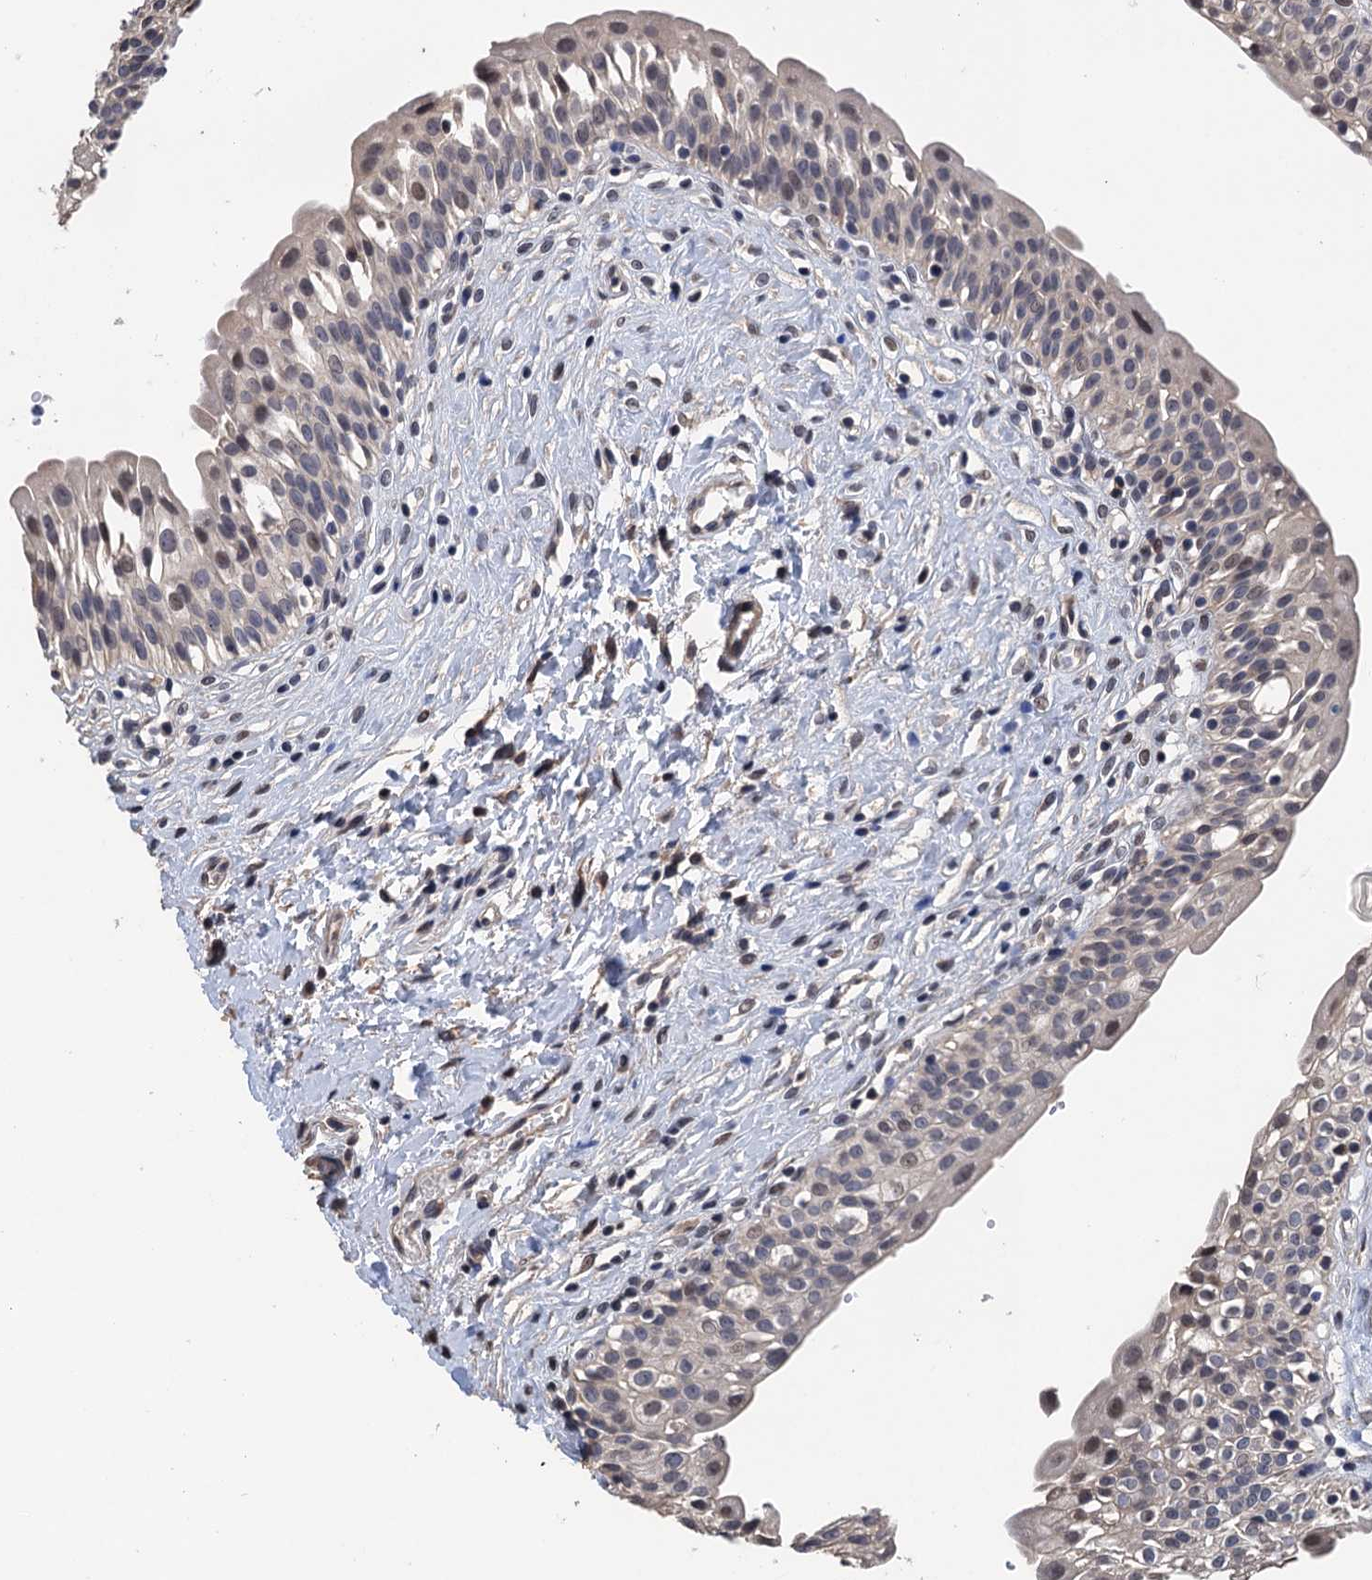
{"staining": {"intensity": "moderate", "quantity": "<25%", "location": "nuclear"}, "tissue": "urinary bladder", "cell_type": "Urothelial cells", "image_type": "normal", "snomed": [{"axis": "morphology", "description": "Normal tissue, NOS"}, {"axis": "topography", "description": "Urinary bladder"}], "caption": "Human urinary bladder stained with a brown dye exhibits moderate nuclear positive expression in about <25% of urothelial cells.", "gene": "ART5", "patient": {"sex": "male", "age": 51}}